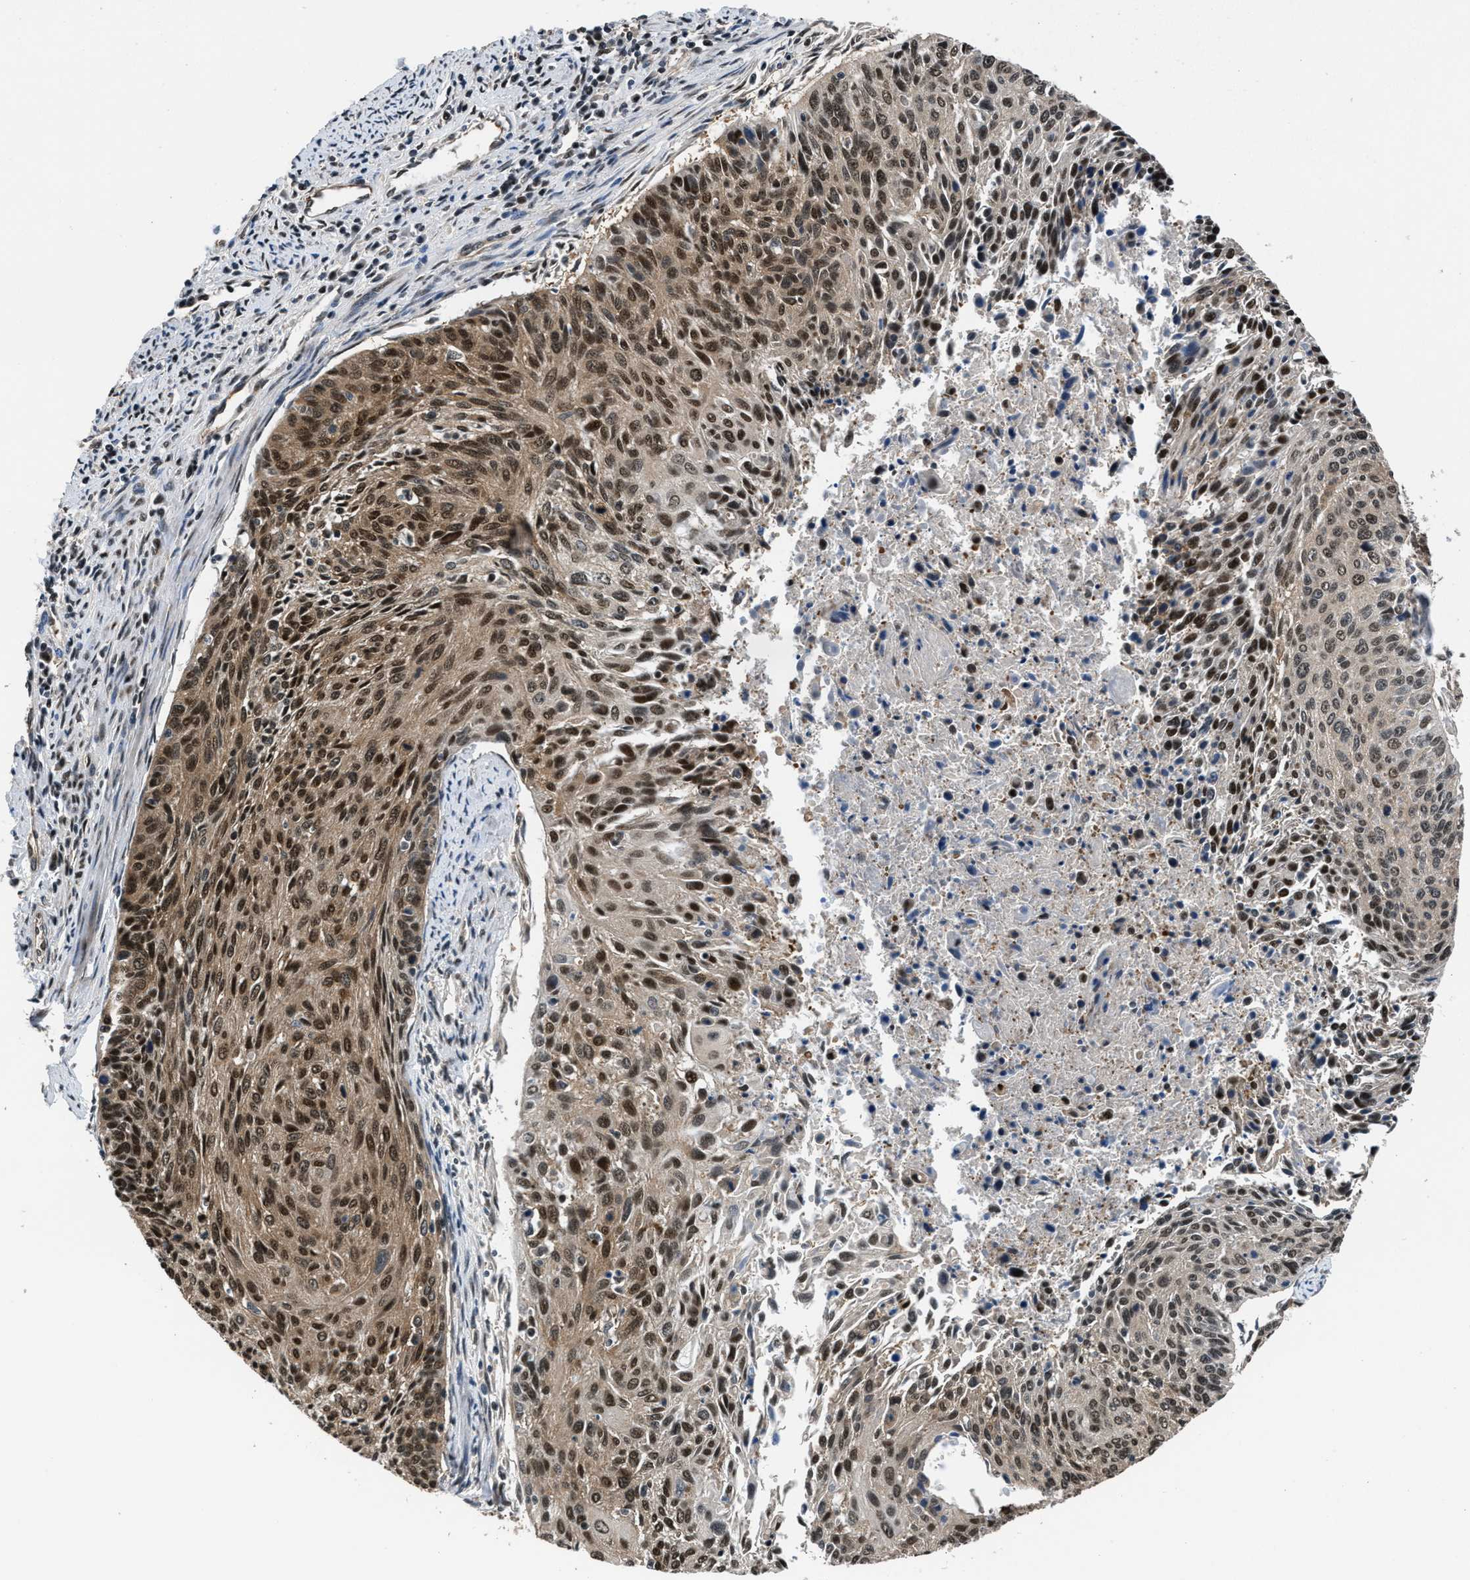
{"staining": {"intensity": "moderate", "quantity": ">75%", "location": "cytoplasmic/membranous,nuclear"}, "tissue": "cervical cancer", "cell_type": "Tumor cells", "image_type": "cancer", "snomed": [{"axis": "morphology", "description": "Squamous cell carcinoma, NOS"}, {"axis": "topography", "description": "Cervix"}], "caption": "Immunohistochemistry (IHC) of human cervical cancer (squamous cell carcinoma) shows medium levels of moderate cytoplasmic/membranous and nuclear staining in about >75% of tumor cells. The staining was performed using DAB (3,3'-diaminobenzidine), with brown indicating positive protein expression. Nuclei are stained blue with hematoxylin.", "gene": "RBM33", "patient": {"sex": "female", "age": 55}}